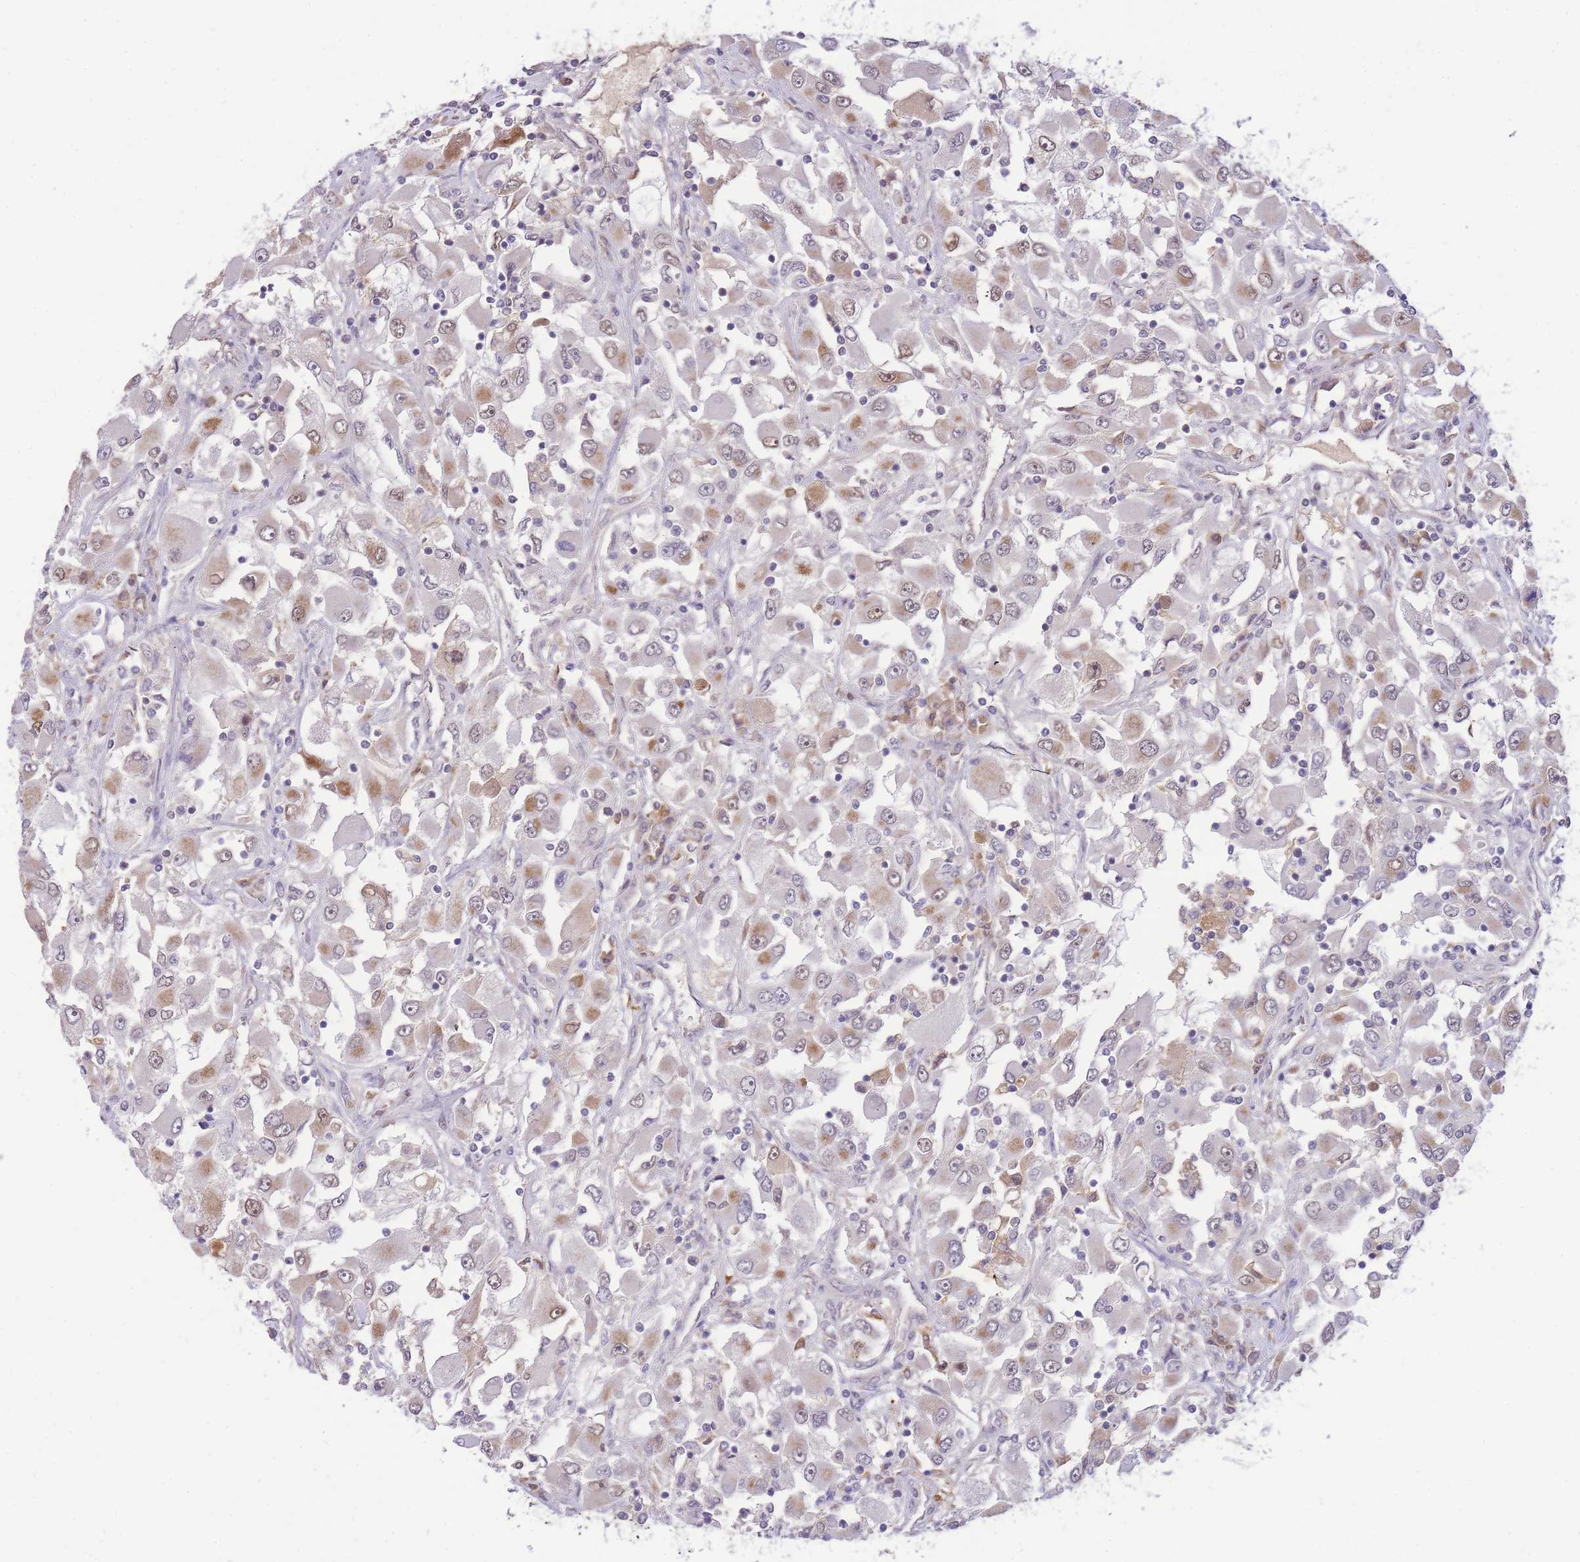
{"staining": {"intensity": "moderate", "quantity": "<25%", "location": "cytoplasmic/membranous,nuclear"}, "tissue": "renal cancer", "cell_type": "Tumor cells", "image_type": "cancer", "snomed": [{"axis": "morphology", "description": "Adenocarcinoma, NOS"}, {"axis": "topography", "description": "Kidney"}], "caption": "Renal cancer stained for a protein (brown) exhibits moderate cytoplasmic/membranous and nuclear positive staining in approximately <25% of tumor cells.", "gene": "PUS10", "patient": {"sex": "female", "age": 52}}